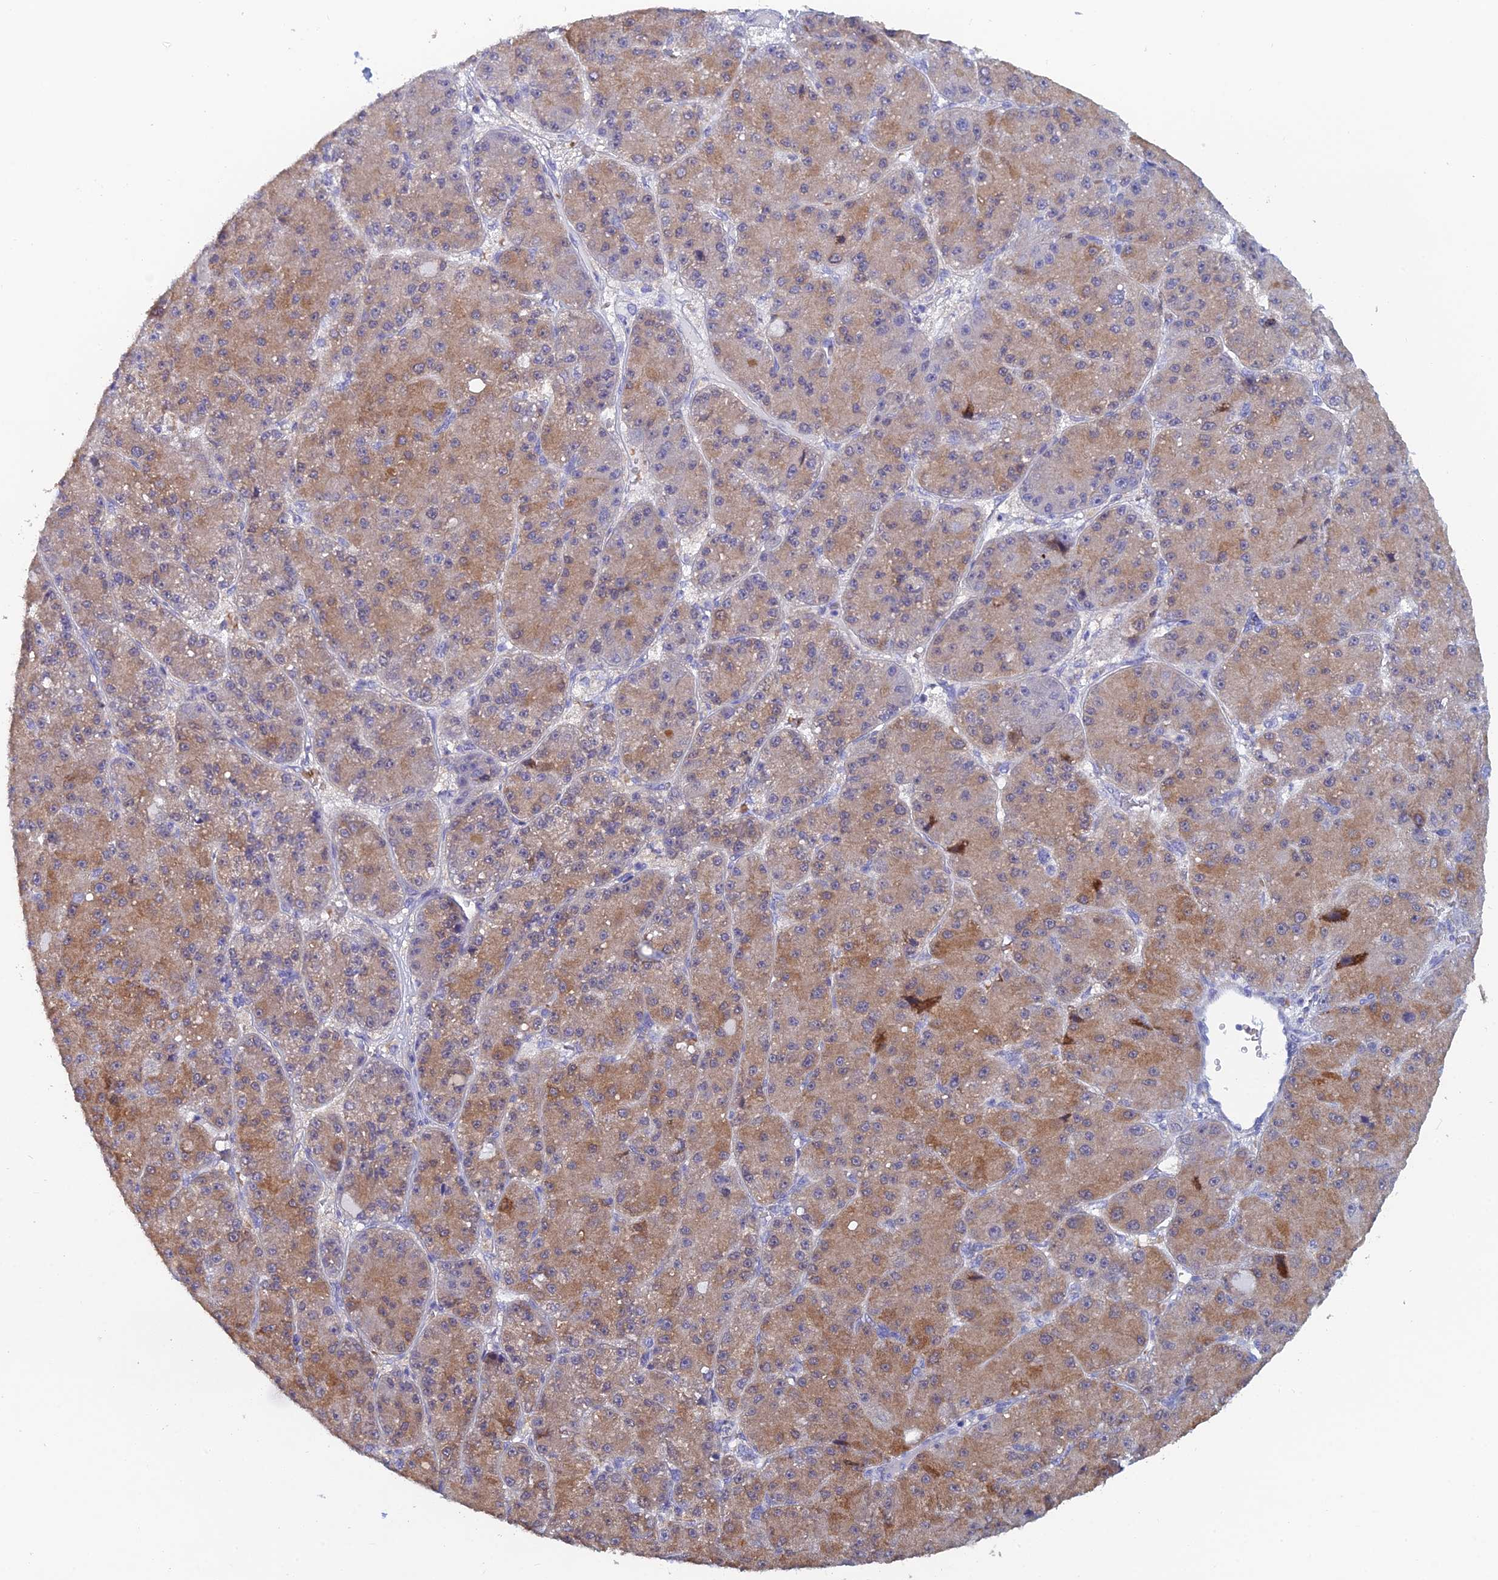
{"staining": {"intensity": "moderate", "quantity": "25%-75%", "location": "cytoplasmic/membranous"}, "tissue": "liver cancer", "cell_type": "Tumor cells", "image_type": "cancer", "snomed": [{"axis": "morphology", "description": "Carcinoma, Hepatocellular, NOS"}, {"axis": "topography", "description": "Liver"}], "caption": "Immunohistochemical staining of liver hepatocellular carcinoma displays medium levels of moderate cytoplasmic/membranous expression in approximately 25%-75% of tumor cells. (Brightfield microscopy of DAB IHC at high magnification).", "gene": "GIPC1", "patient": {"sex": "male", "age": 67}}